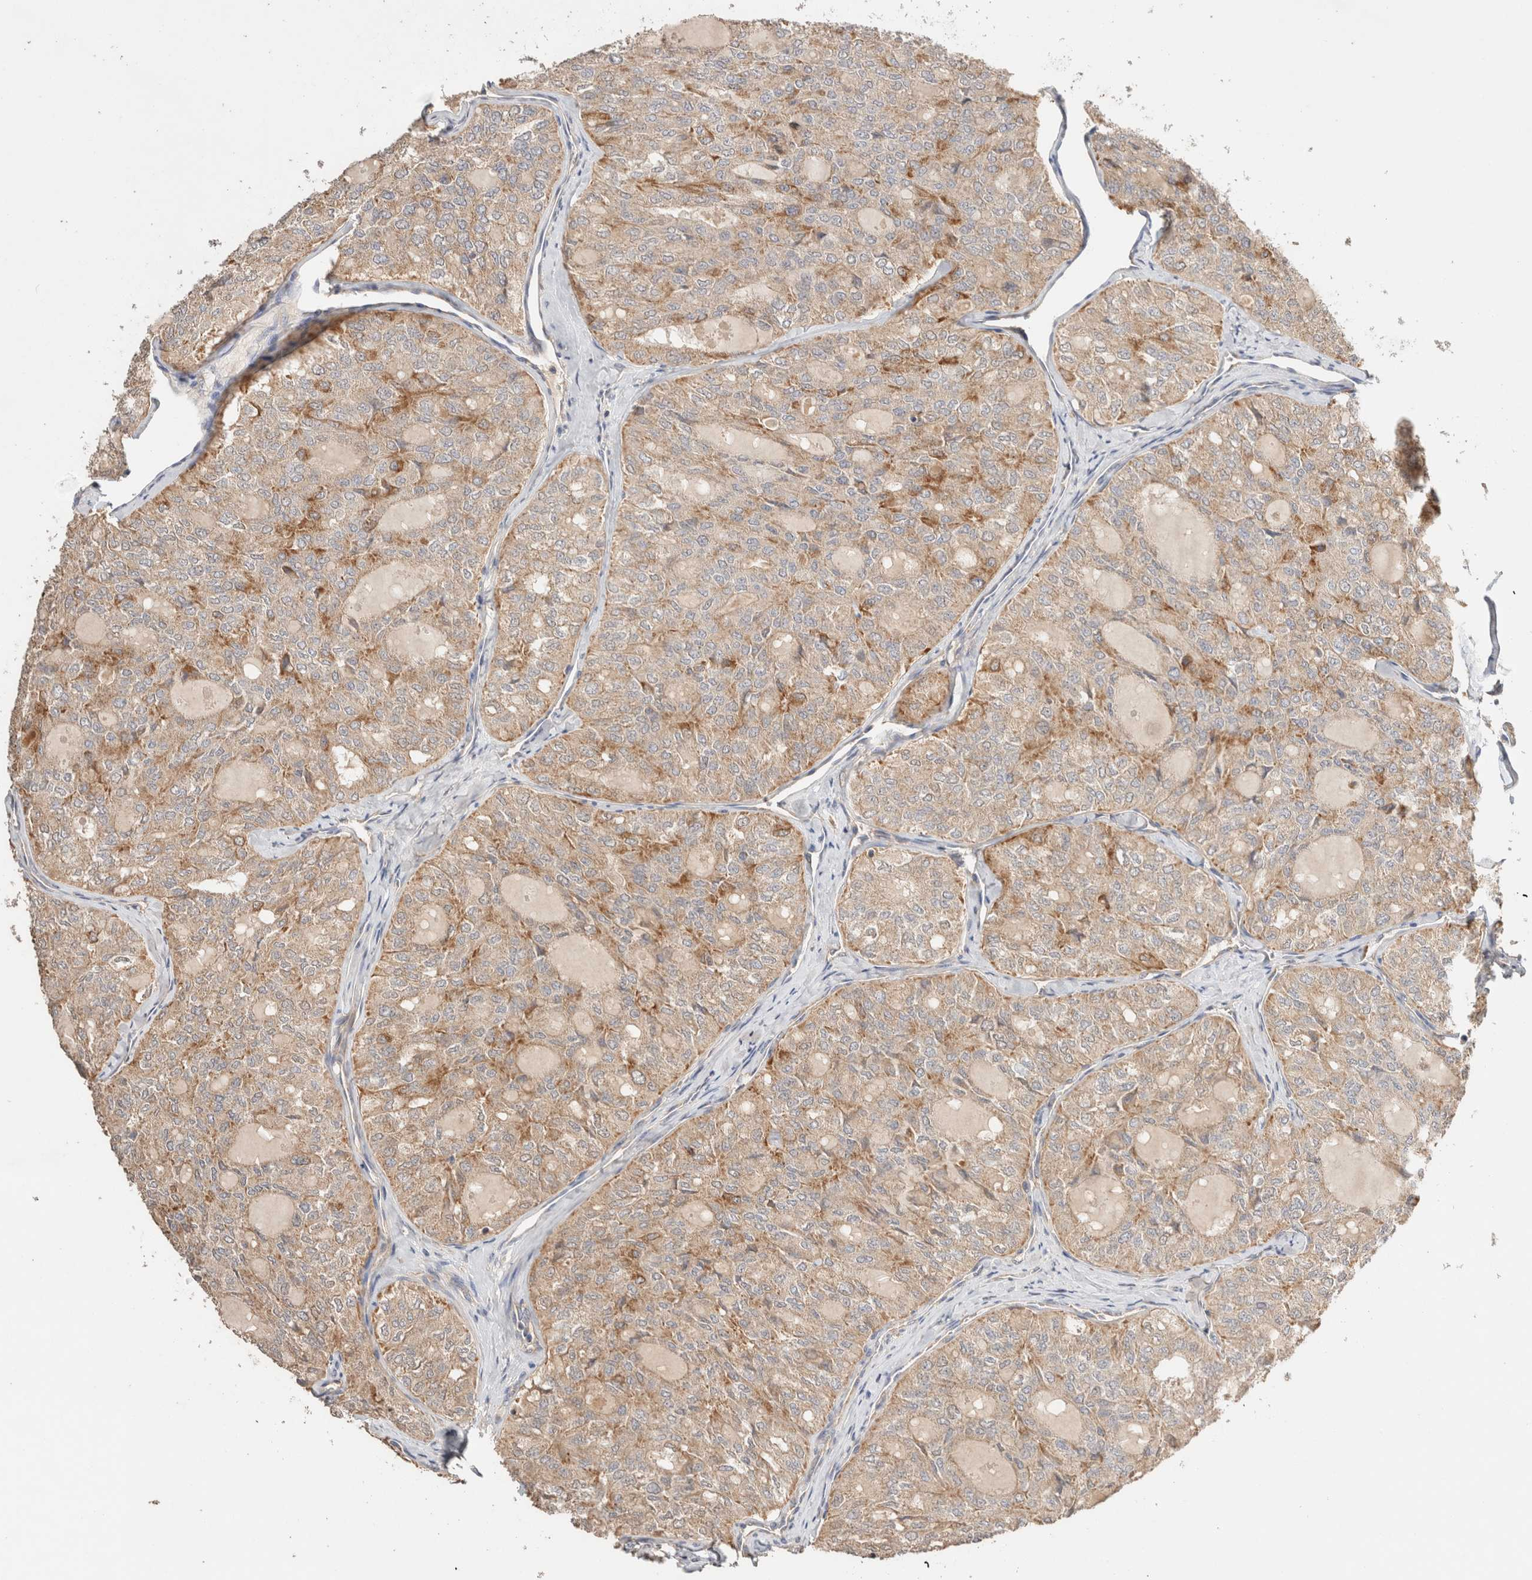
{"staining": {"intensity": "weak", "quantity": ">75%", "location": "cytoplasmic/membranous"}, "tissue": "thyroid cancer", "cell_type": "Tumor cells", "image_type": "cancer", "snomed": [{"axis": "morphology", "description": "Follicular adenoma carcinoma, NOS"}, {"axis": "topography", "description": "Thyroid gland"}], "caption": "High-power microscopy captured an immunohistochemistry micrograph of thyroid follicular adenoma carcinoma, revealing weak cytoplasmic/membranous staining in approximately >75% of tumor cells.", "gene": "B3GNTL1", "patient": {"sex": "male", "age": 75}}